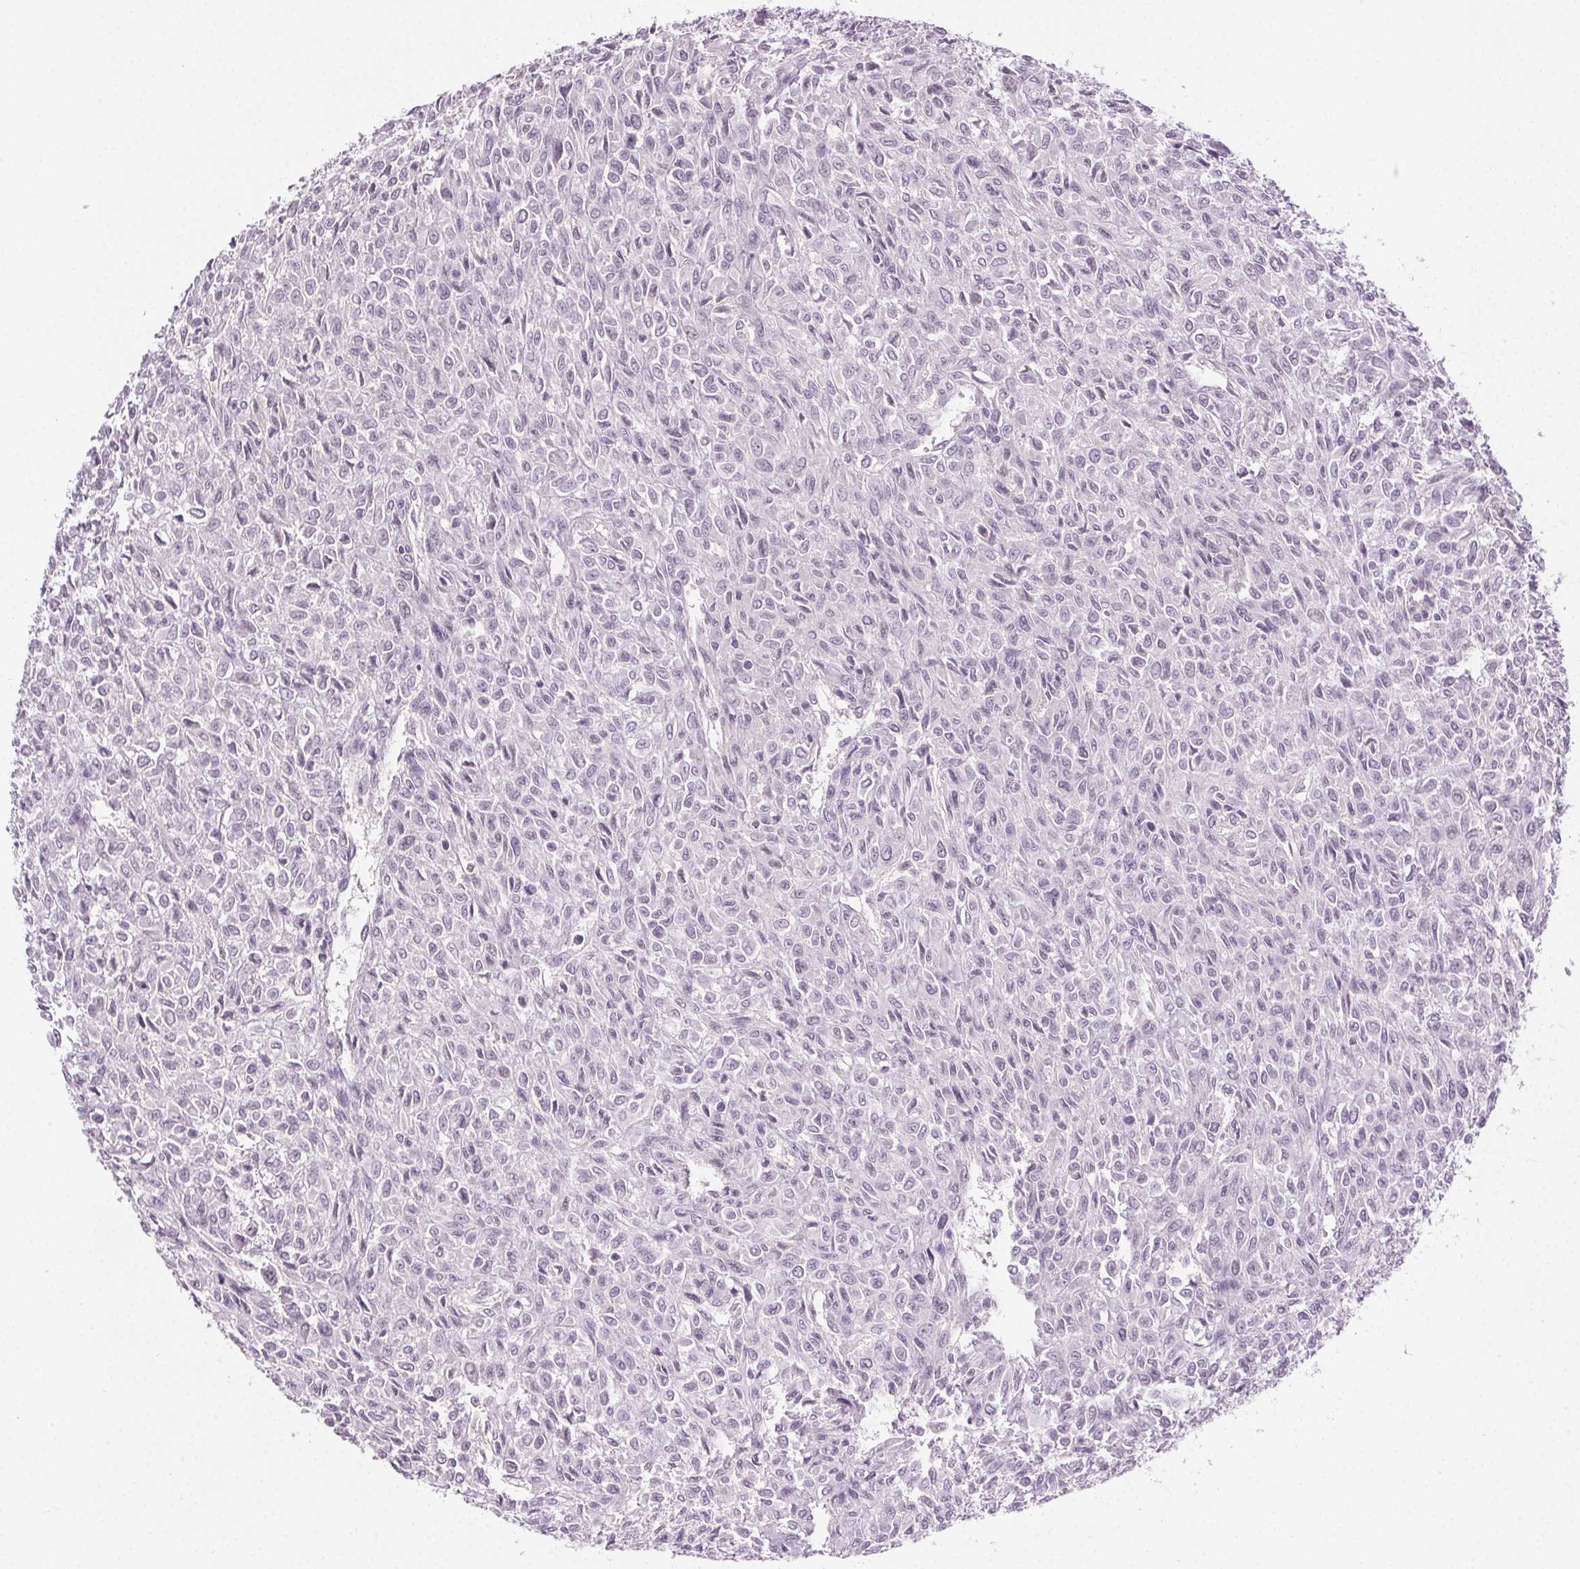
{"staining": {"intensity": "negative", "quantity": "none", "location": "none"}, "tissue": "renal cancer", "cell_type": "Tumor cells", "image_type": "cancer", "snomed": [{"axis": "morphology", "description": "Adenocarcinoma, NOS"}, {"axis": "topography", "description": "Kidney"}], "caption": "Tumor cells are negative for brown protein staining in renal cancer (adenocarcinoma). Nuclei are stained in blue.", "gene": "HSF5", "patient": {"sex": "male", "age": 58}}